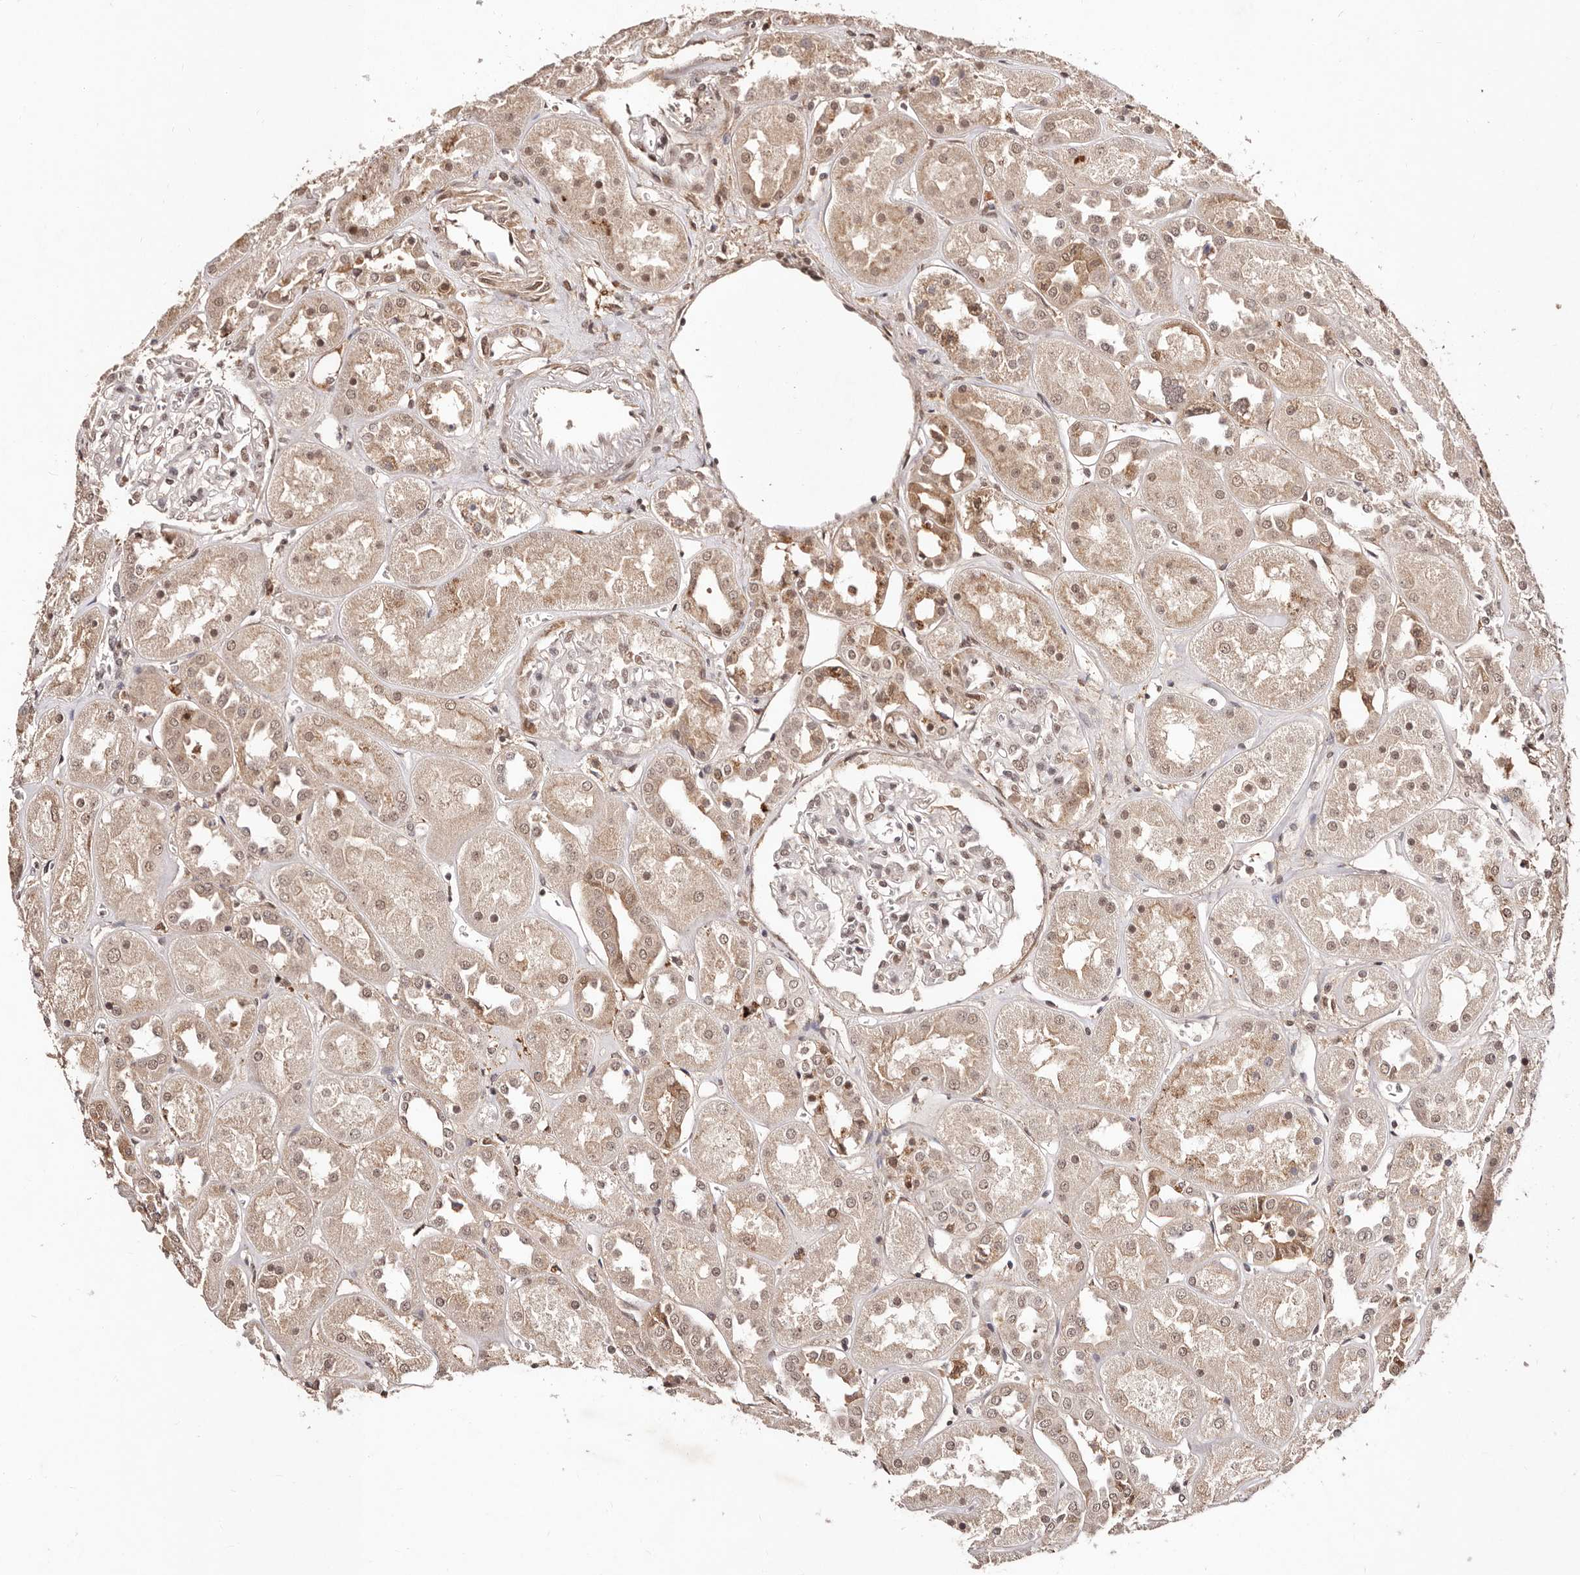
{"staining": {"intensity": "moderate", "quantity": "<25%", "location": "nuclear"}, "tissue": "kidney", "cell_type": "Cells in glomeruli", "image_type": "normal", "snomed": [{"axis": "morphology", "description": "Normal tissue, NOS"}, {"axis": "topography", "description": "Kidney"}], "caption": "Cells in glomeruli show low levels of moderate nuclear positivity in about <25% of cells in normal kidney.", "gene": "BICRAL", "patient": {"sex": "male", "age": 70}}